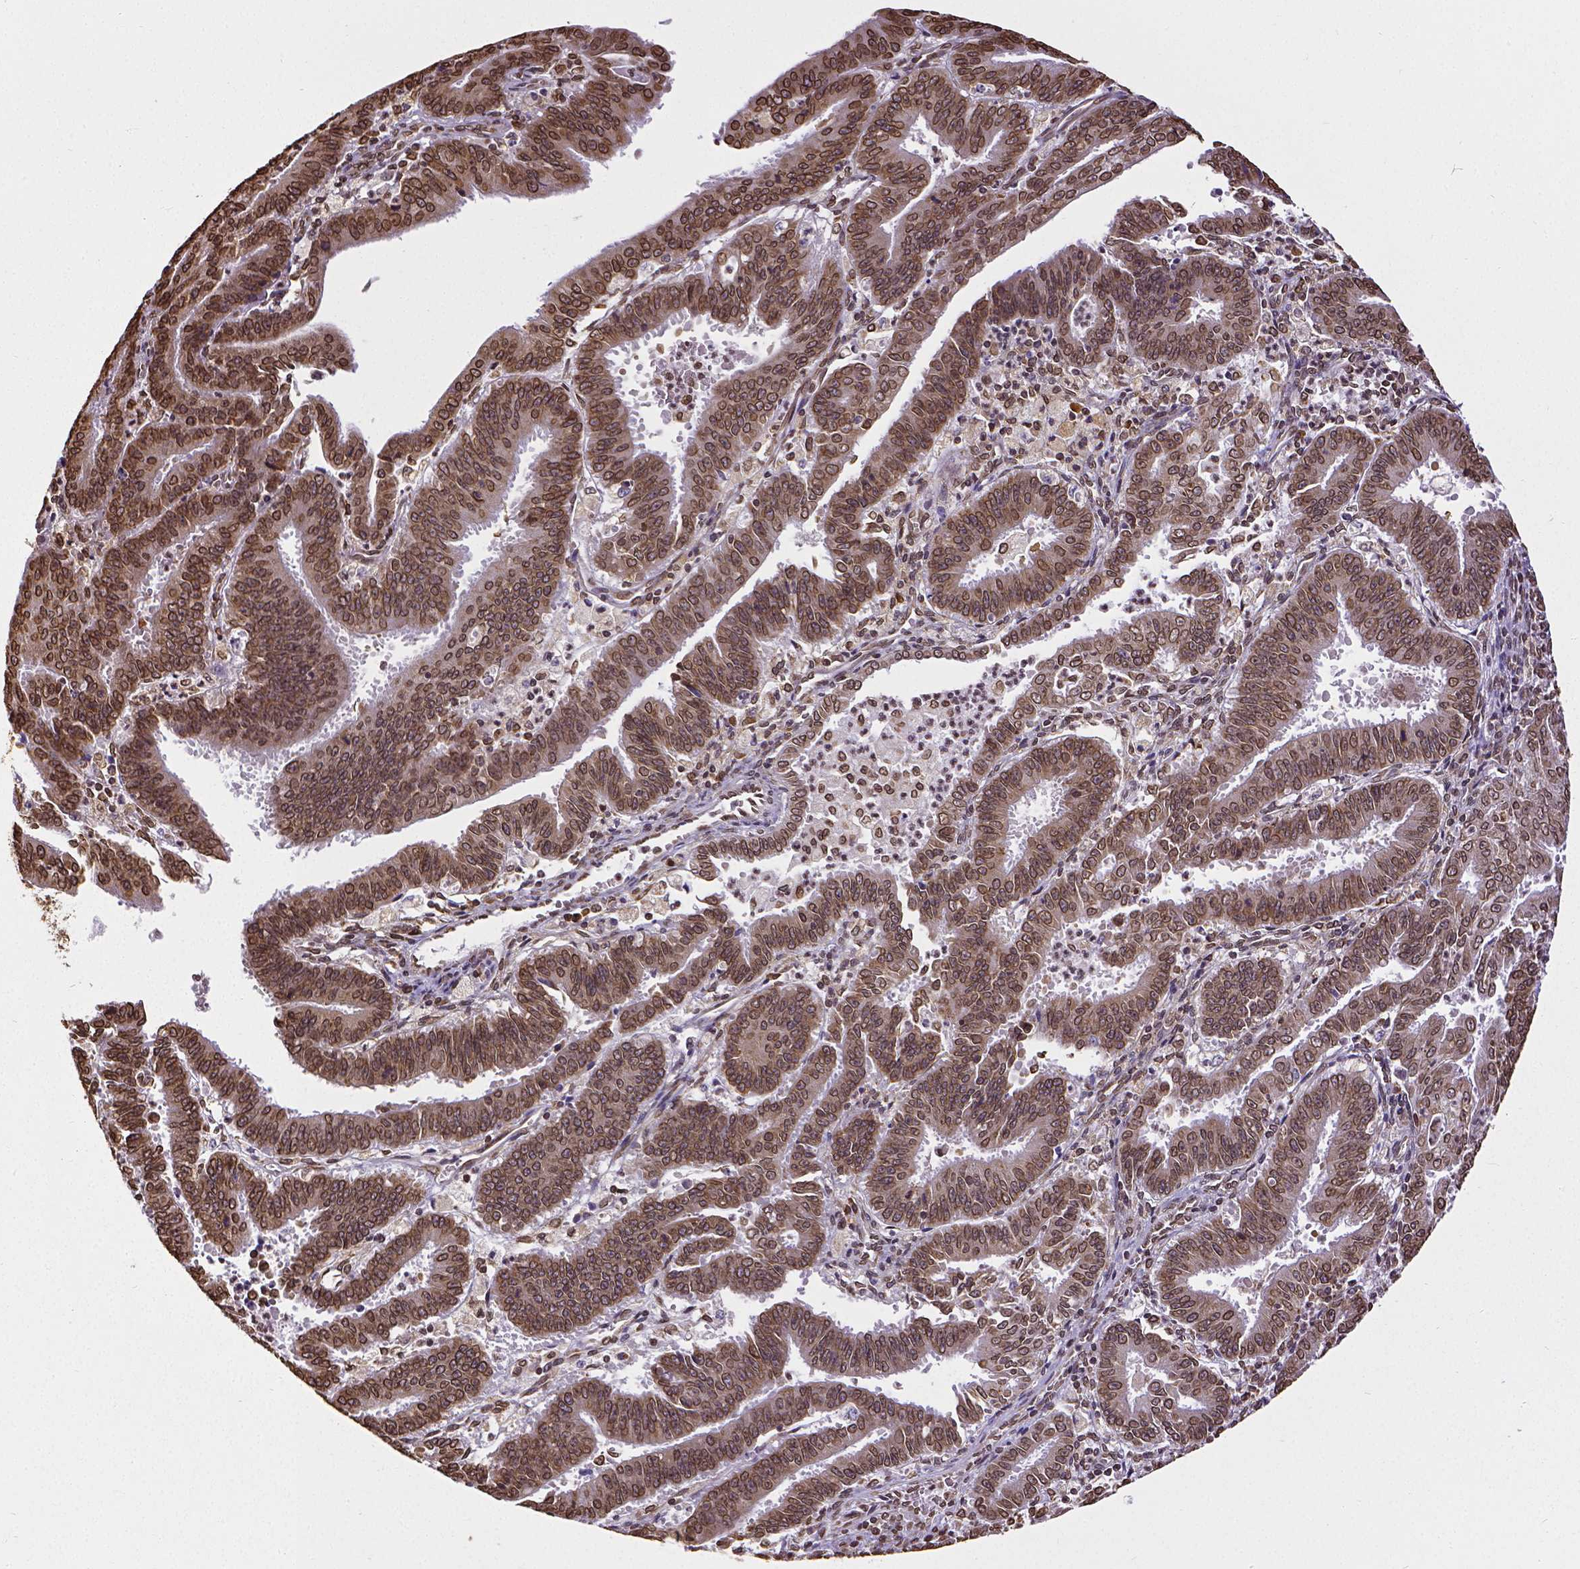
{"staining": {"intensity": "moderate", "quantity": ">75%", "location": "cytoplasmic/membranous,nuclear"}, "tissue": "endometrial cancer", "cell_type": "Tumor cells", "image_type": "cancer", "snomed": [{"axis": "morphology", "description": "Adenocarcinoma, NOS"}, {"axis": "topography", "description": "Endometrium"}], "caption": "Approximately >75% of tumor cells in human adenocarcinoma (endometrial) reveal moderate cytoplasmic/membranous and nuclear protein expression as visualized by brown immunohistochemical staining.", "gene": "MTDH", "patient": {"sex": "female", "age": 73}}